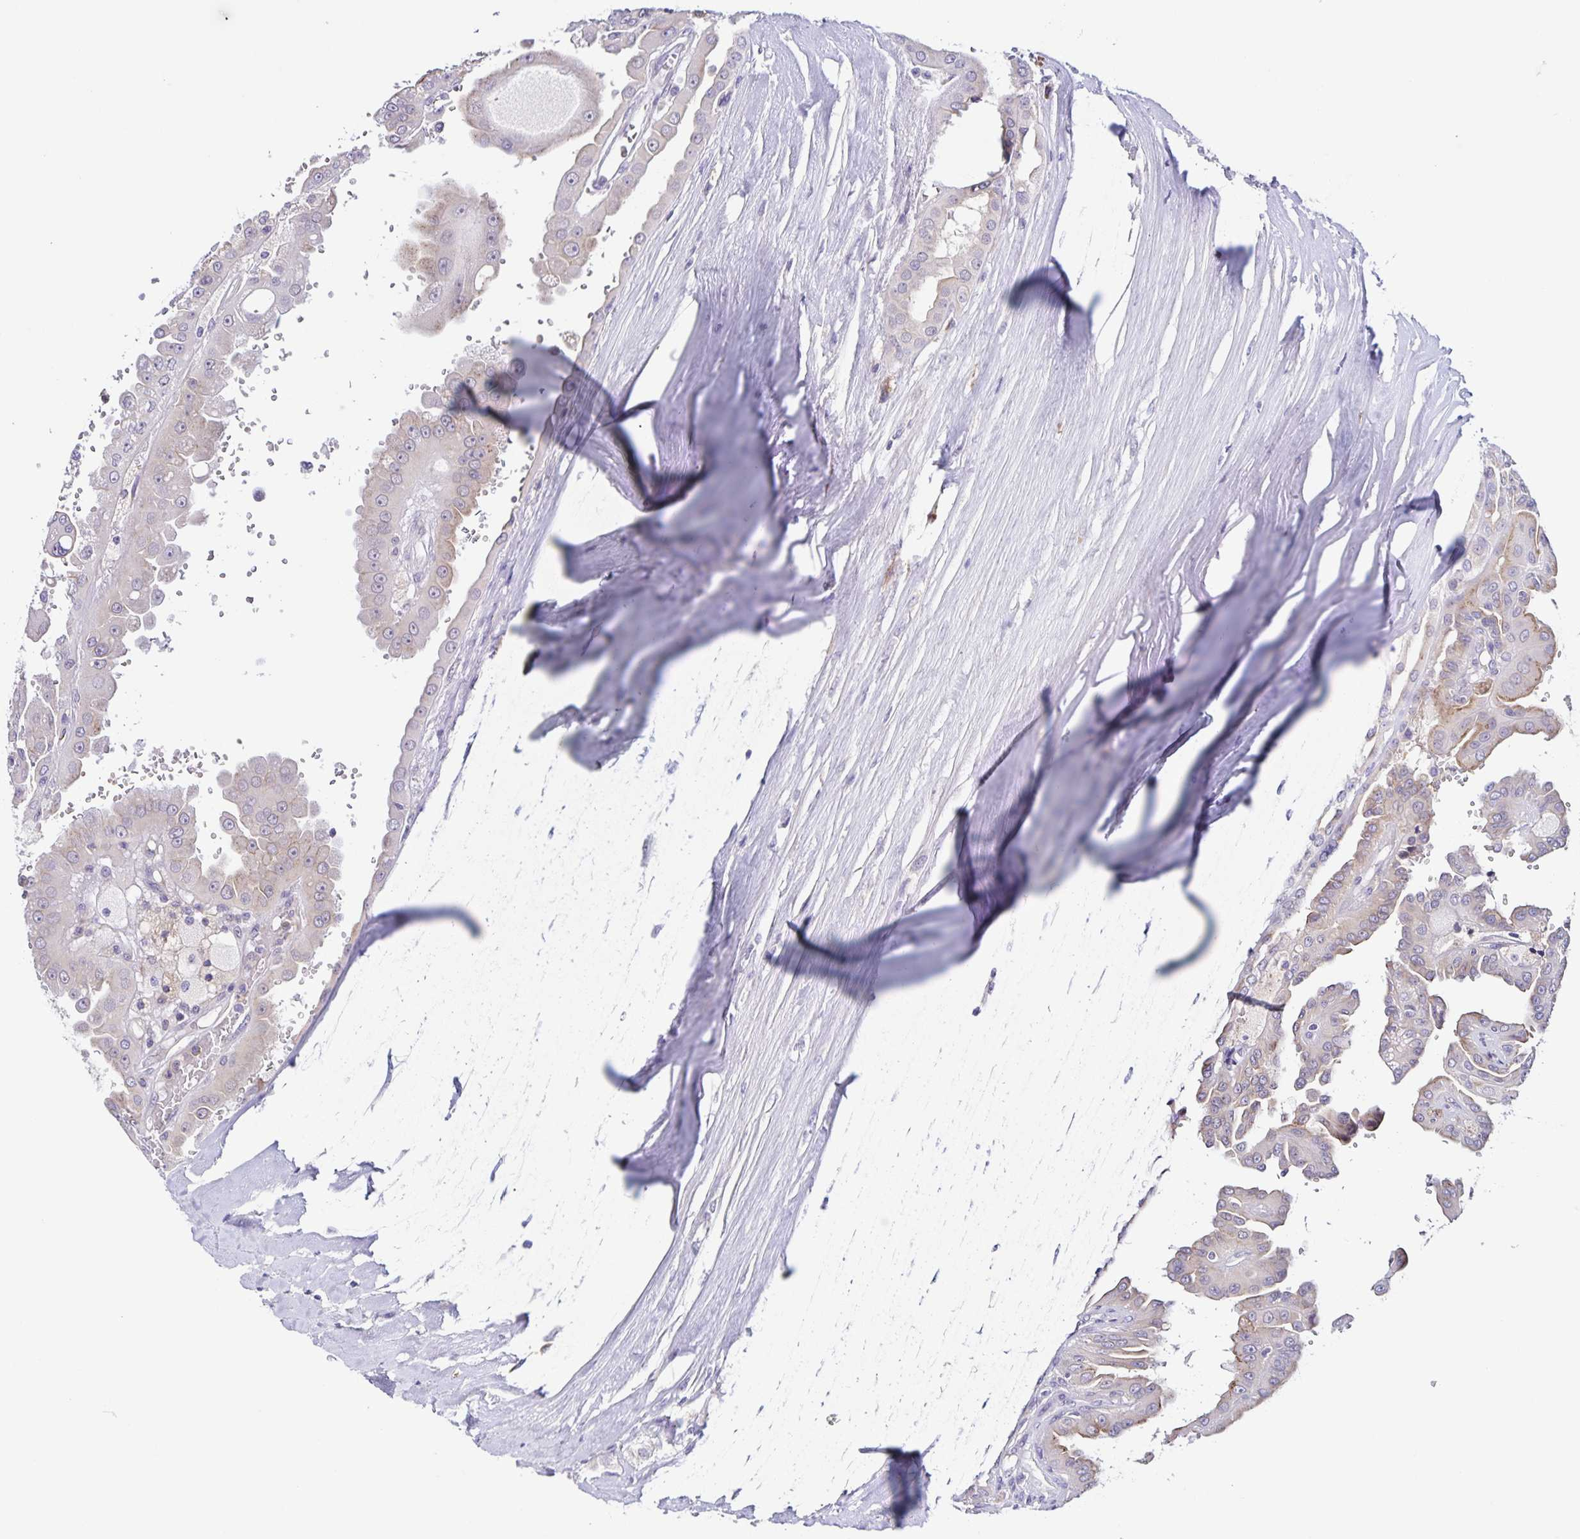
{"staining": {"intensity": "negative", "quantity": "none", "location": "none"}, "tissue": "renal cancer", "cell_type": "Tumor cells", "image_type": "cancer", "snomed": [{"axis": "morphology", "description": "Adenocarcinoma, NOS"}, {"axis": "topography", "description": "Kidney"}], "caption": "This is an immunohistochemistry (IHC) histopathology image of adenocarcinoma (renal). There is no staining in tumor cells.", "gene": "STPG4", "patient": {"sex": "male", "age": 58}}